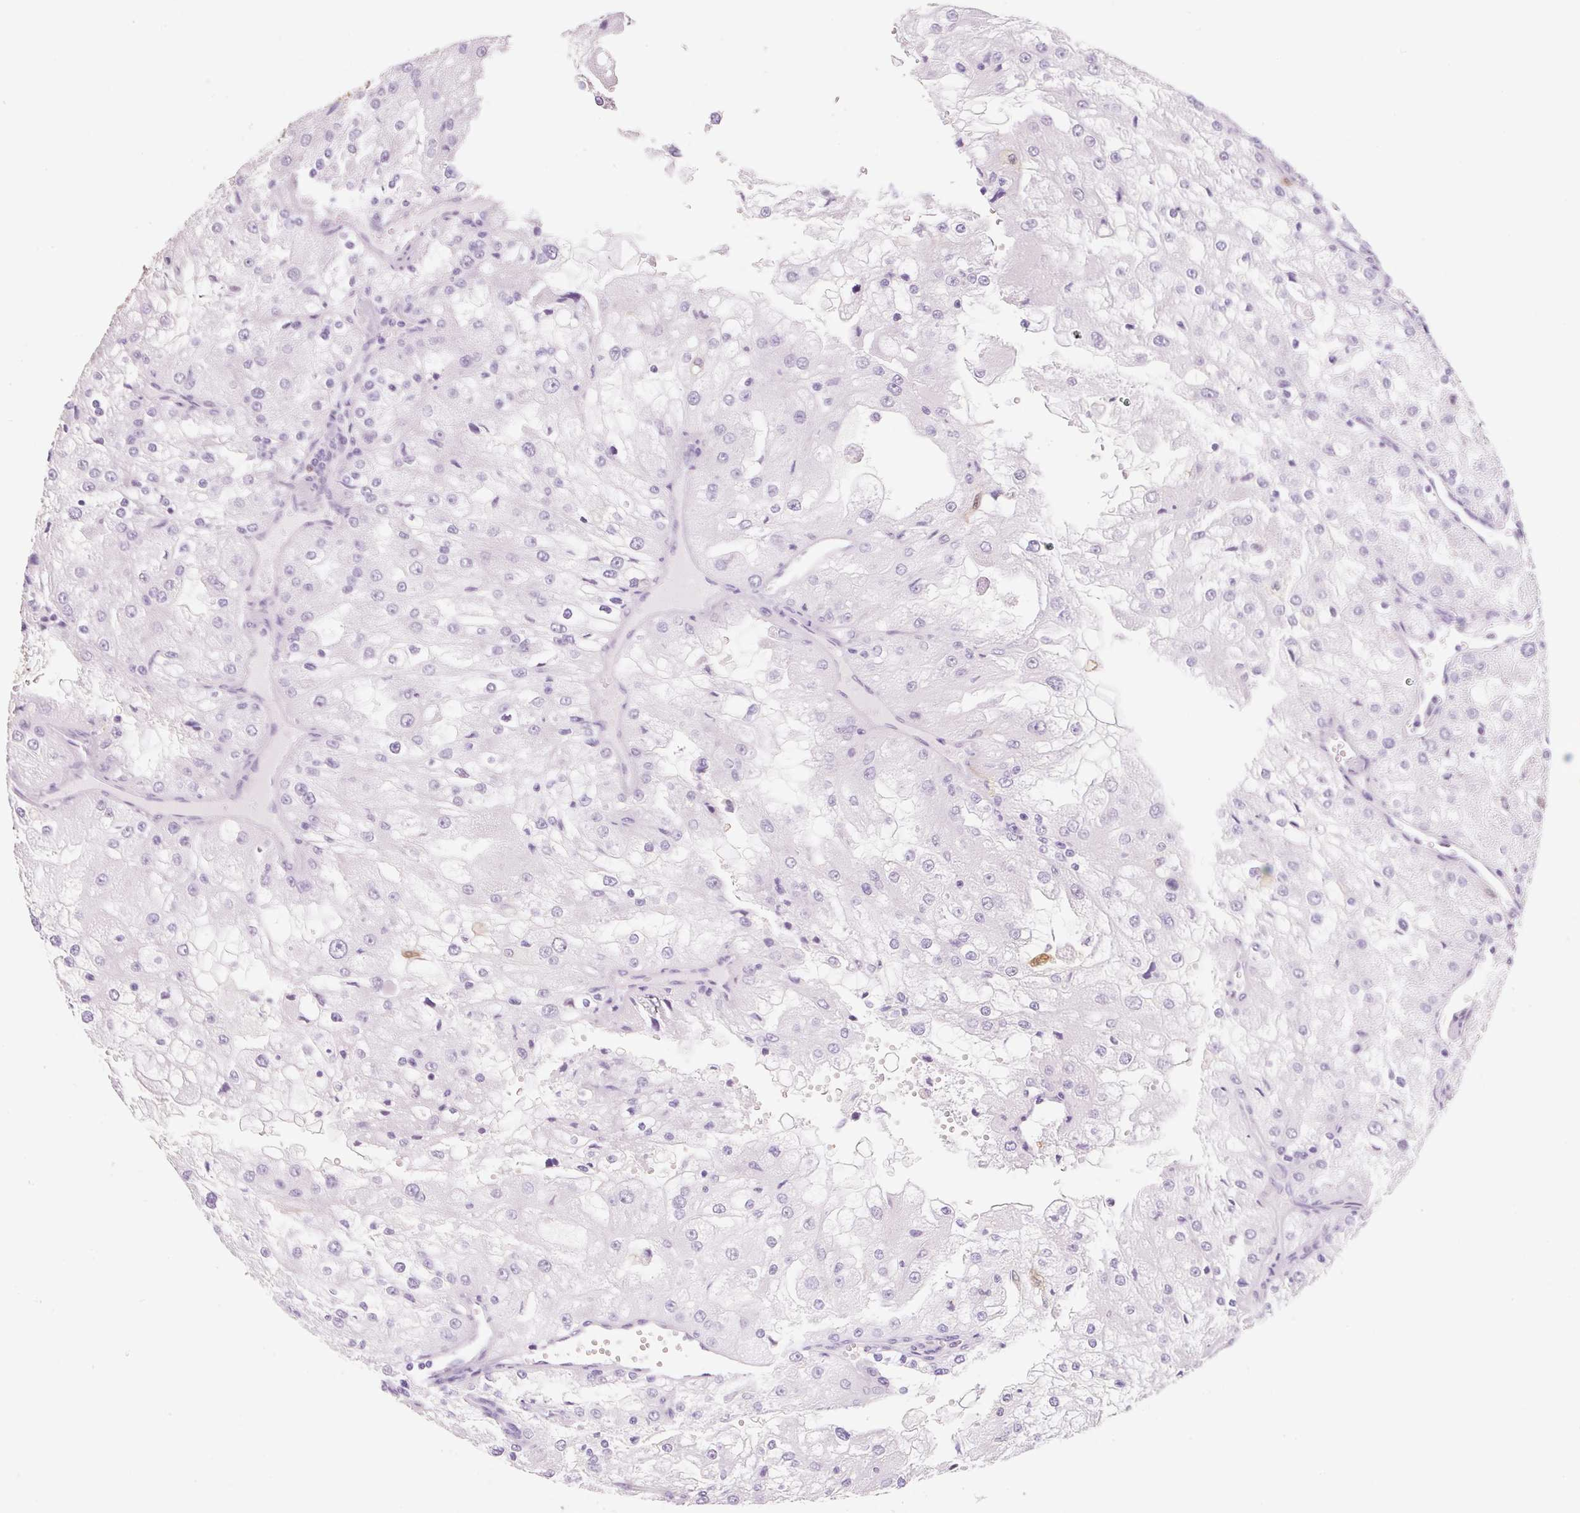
{"staining": {"intensity": "negative", "quantity": "none", "location": "none"}, "tissue": "renal cancer", "cell_type": "Tumor cells", "image_type": "cancer", "snomed": [{"axis": "morphology", "description": "Adenocarcinoma, NOS"}, {"axis": "topography", "description": "Kidney"}], "caption": "Immunohistochemistry micrograph of neoplastic tissue: human adenocarcinoma (renal) stained with DAB (3,3'-diaminobenzidine) displays no significant protein expression in tumor cells.", "gene": "FABP5", "patient": {"sex": "female", "age": 74}}